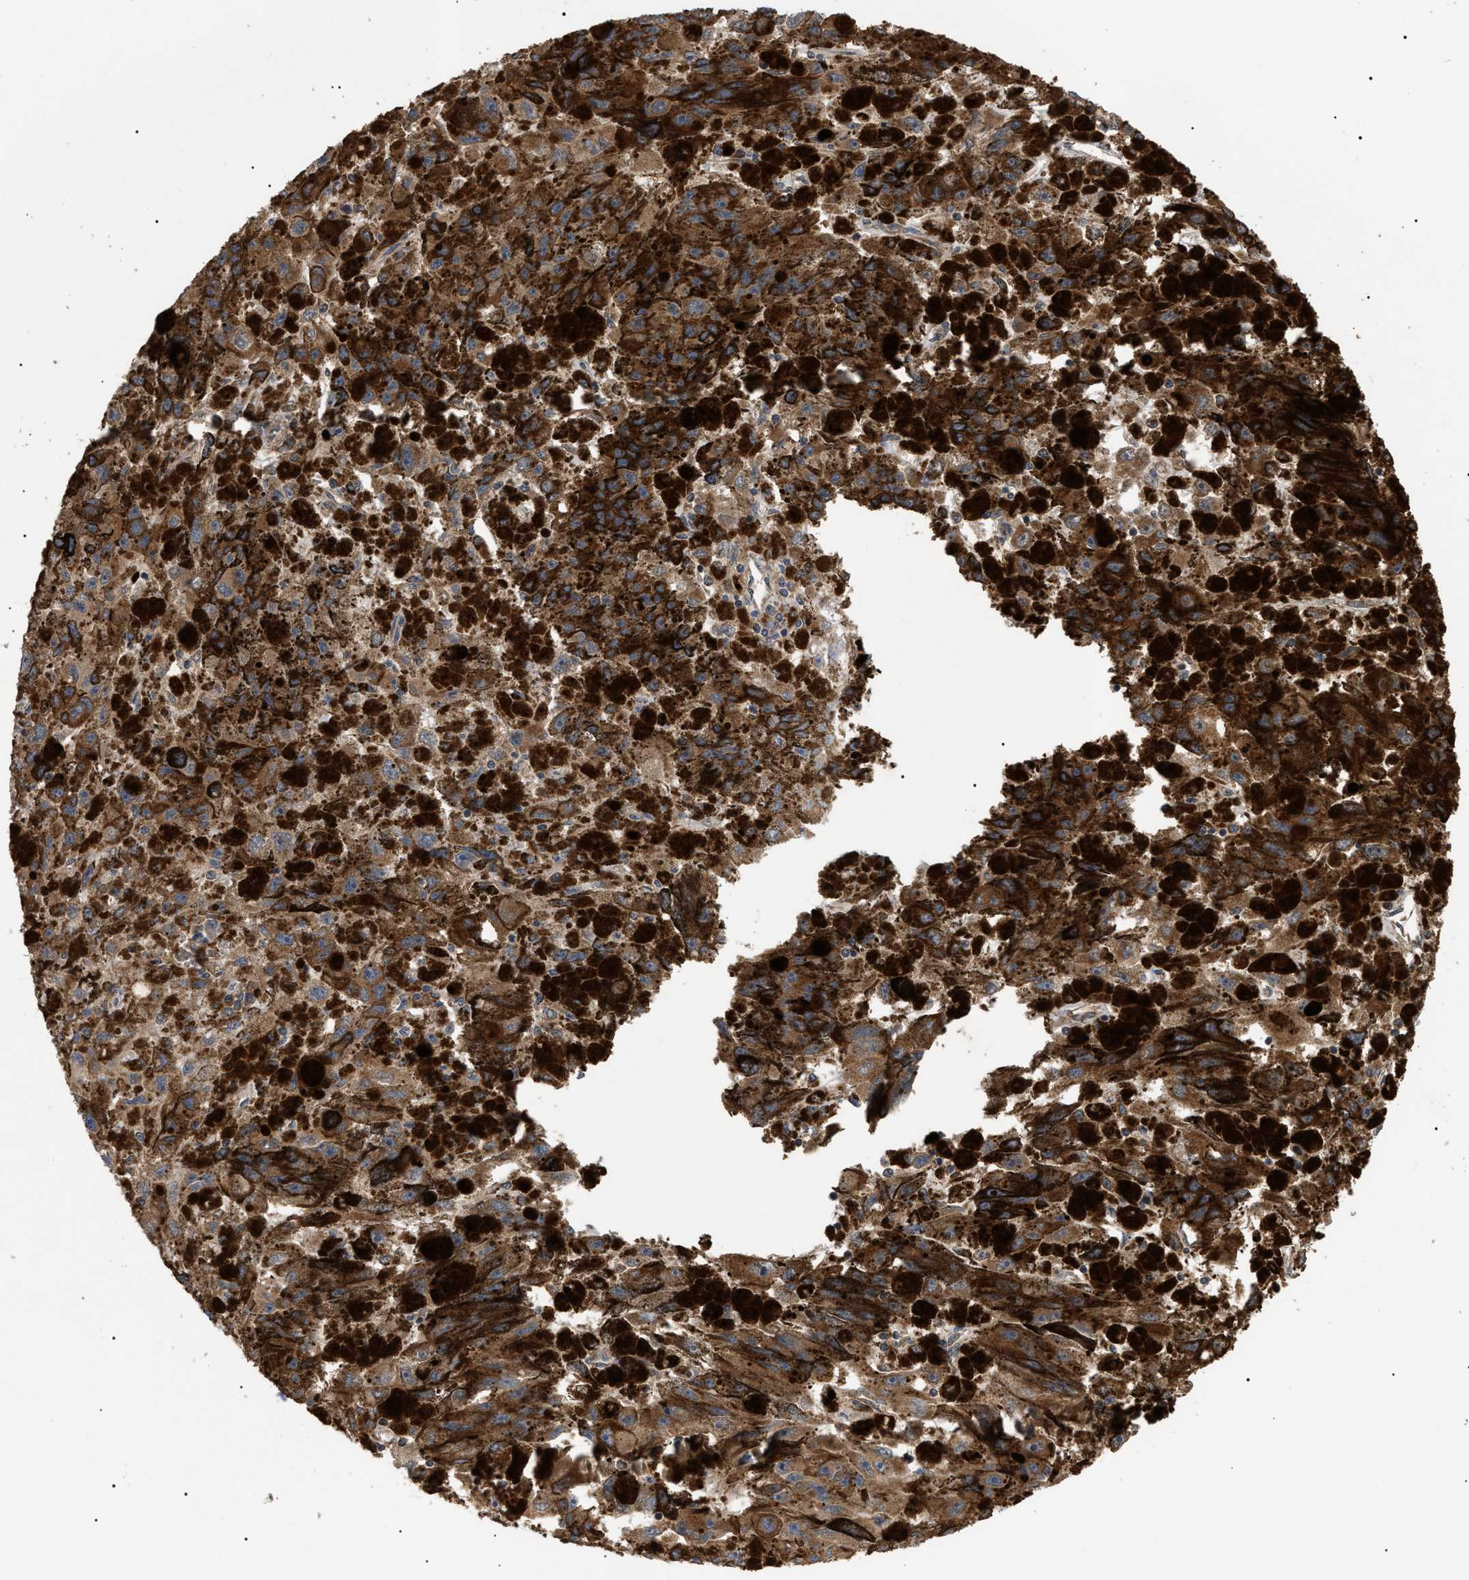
{"staining": {"intensity": "moderate", "quantity": ">75%", "location": "cytoplasmic/membranous"}, "tissue": "melanoma", "cell_type": "Tumor cells", "image_type": "cancer", "snomed": [{"axis": "morphology", "description": "Malignant melanoma, NOS"}, {"axis": "topography", "description": "Skin"}], "caption": "A micrograph of malignant melanoma stained for a protein reveals moderate cytoplasmic/membranous brown staining in tumor cells.", "gene": "ASTL", "patient": {"sex": "female", "age": 104}}